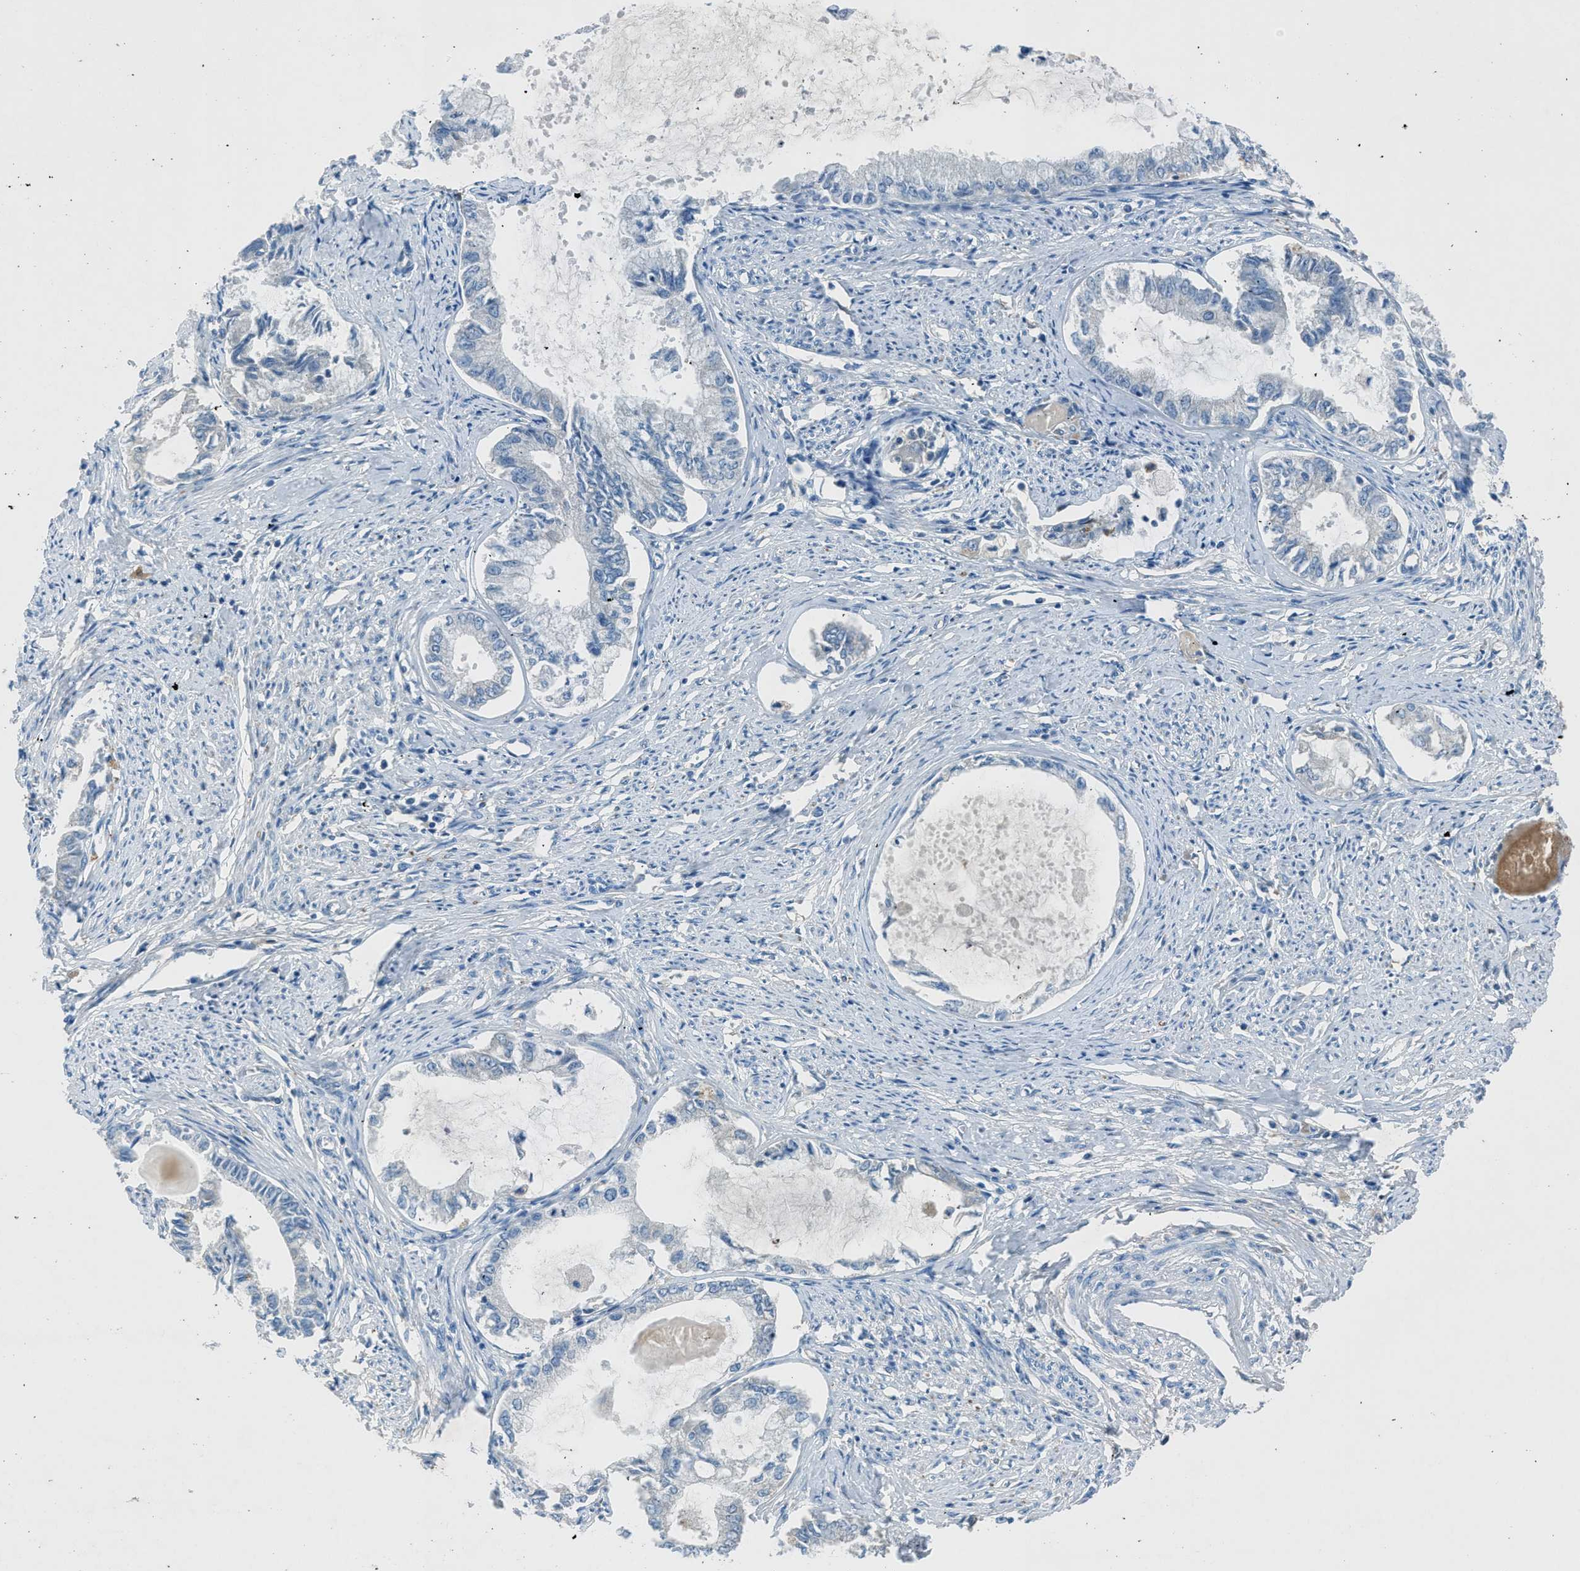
{"staining": {"intensity": "negative", "quantity": "none", "location": "none"}, "tissue": "endometrial cancer", "cell_type": "Tumor cells", "image_type": "cancer", "snomed": [{"axis": "morphology", "description": "Adenocarcinoma, NOS"}, {"axis": "topography", "description": "Endometrium"}], "caption": "Tumor cells show no significant protein positivity in endometrial adenocarcinoma. Nuclei are stained in blue.", "gene": "BMP1", "patient": {"sex": "female", "age": 86}}